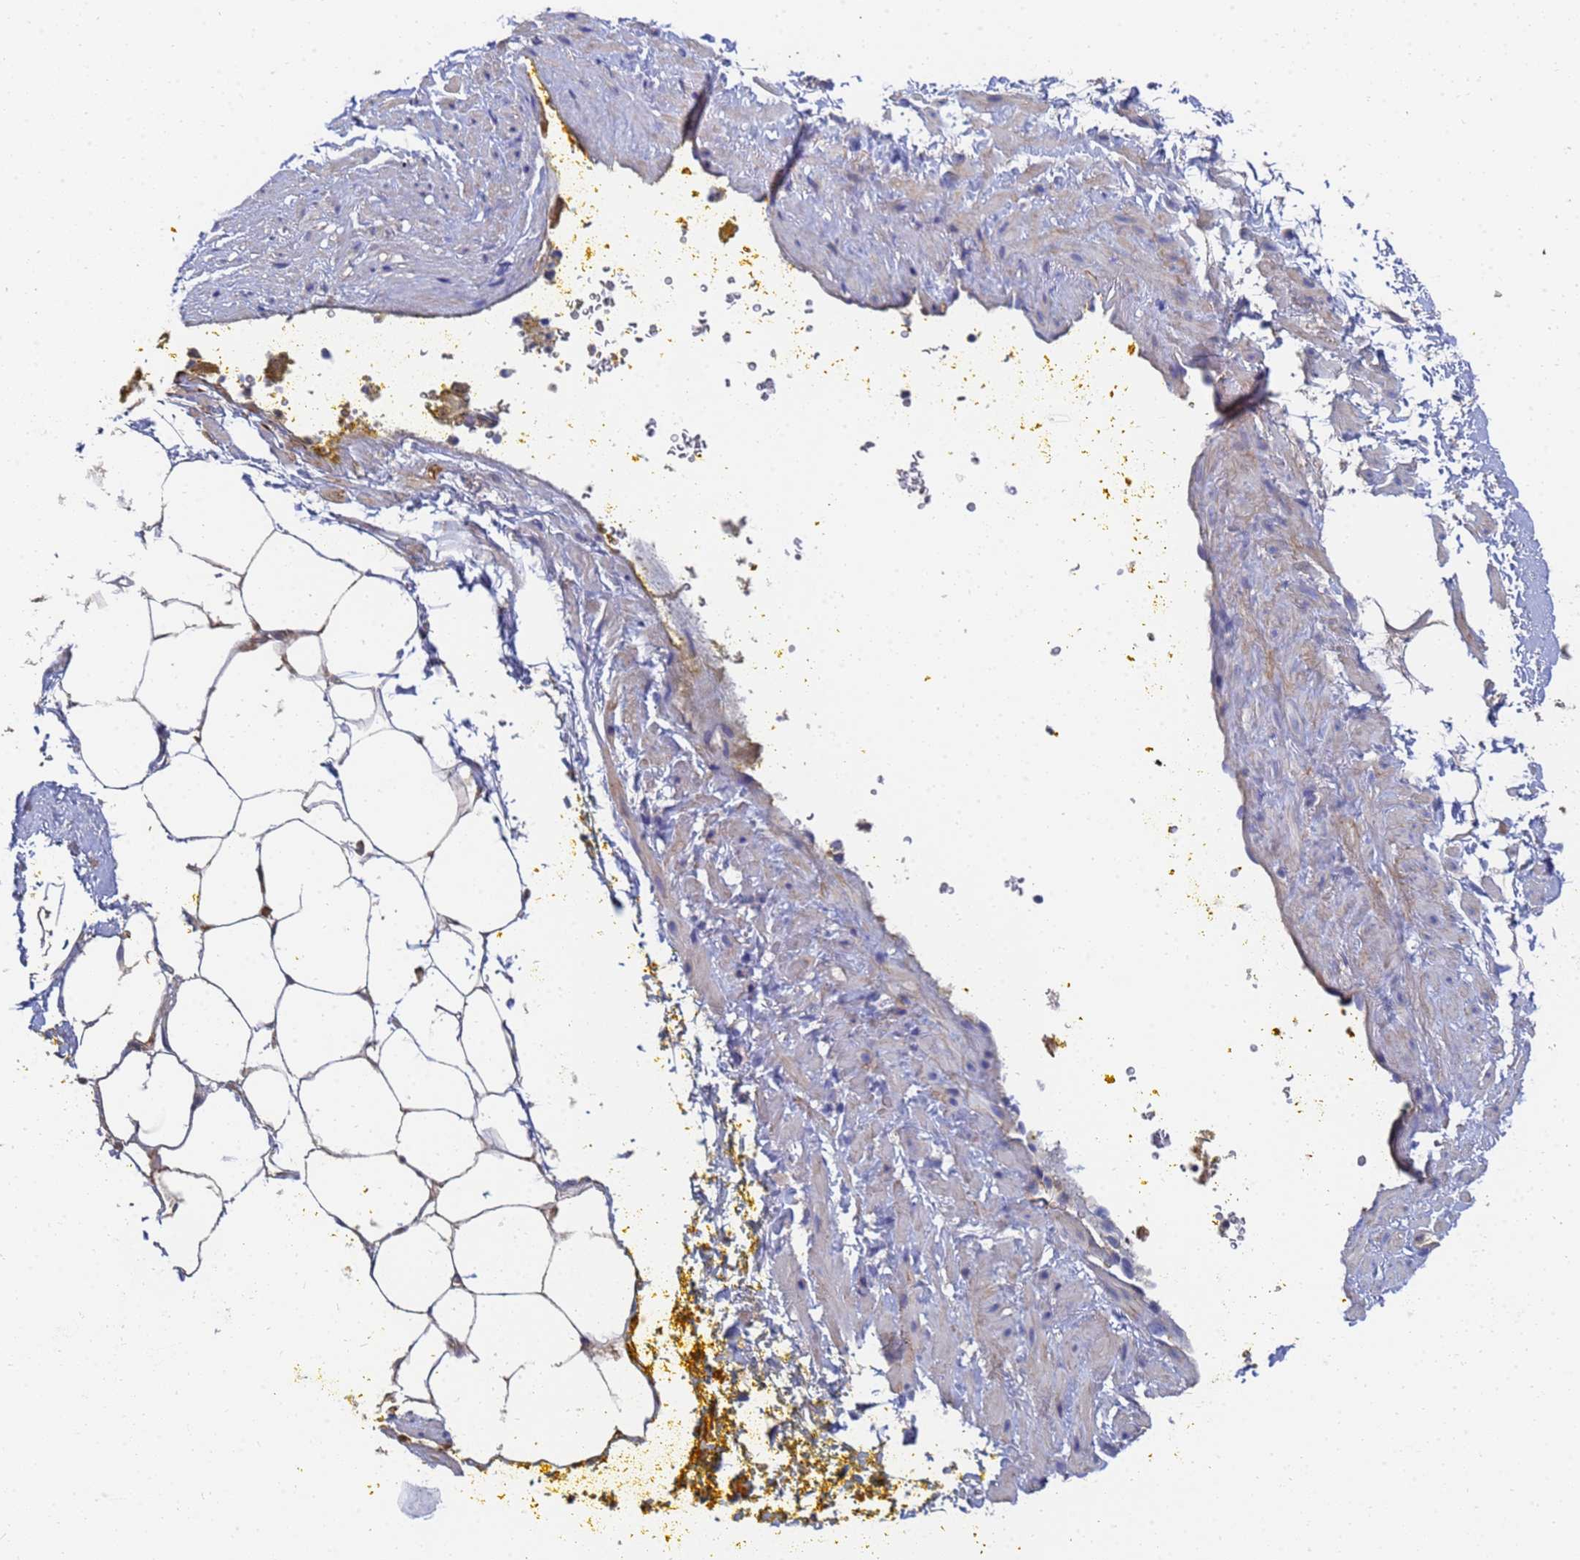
{"staining": {"intensity": "negative", "quantity": "none", "location": "none"}, "tissue": "adipose tissue", "cell_type": "Adipocytes", "image_type": "normal", "snomed": [{"axis": "morphology", "description": "Normal tissue, NOS"}, {"axis": "morphology", "description": "Adenocarcinoma, Low grade"}, {"axis": "topography", "description": "Prostate"}, {"axis": "topography", "description": "Peripheral nerve tissue"}], "caption": "Histopathology image shows no significant protein positivity in adipocytes of normal adipose tissue.", "gene": "LBX2", "patient": {"sex": "male", "age": 63}}